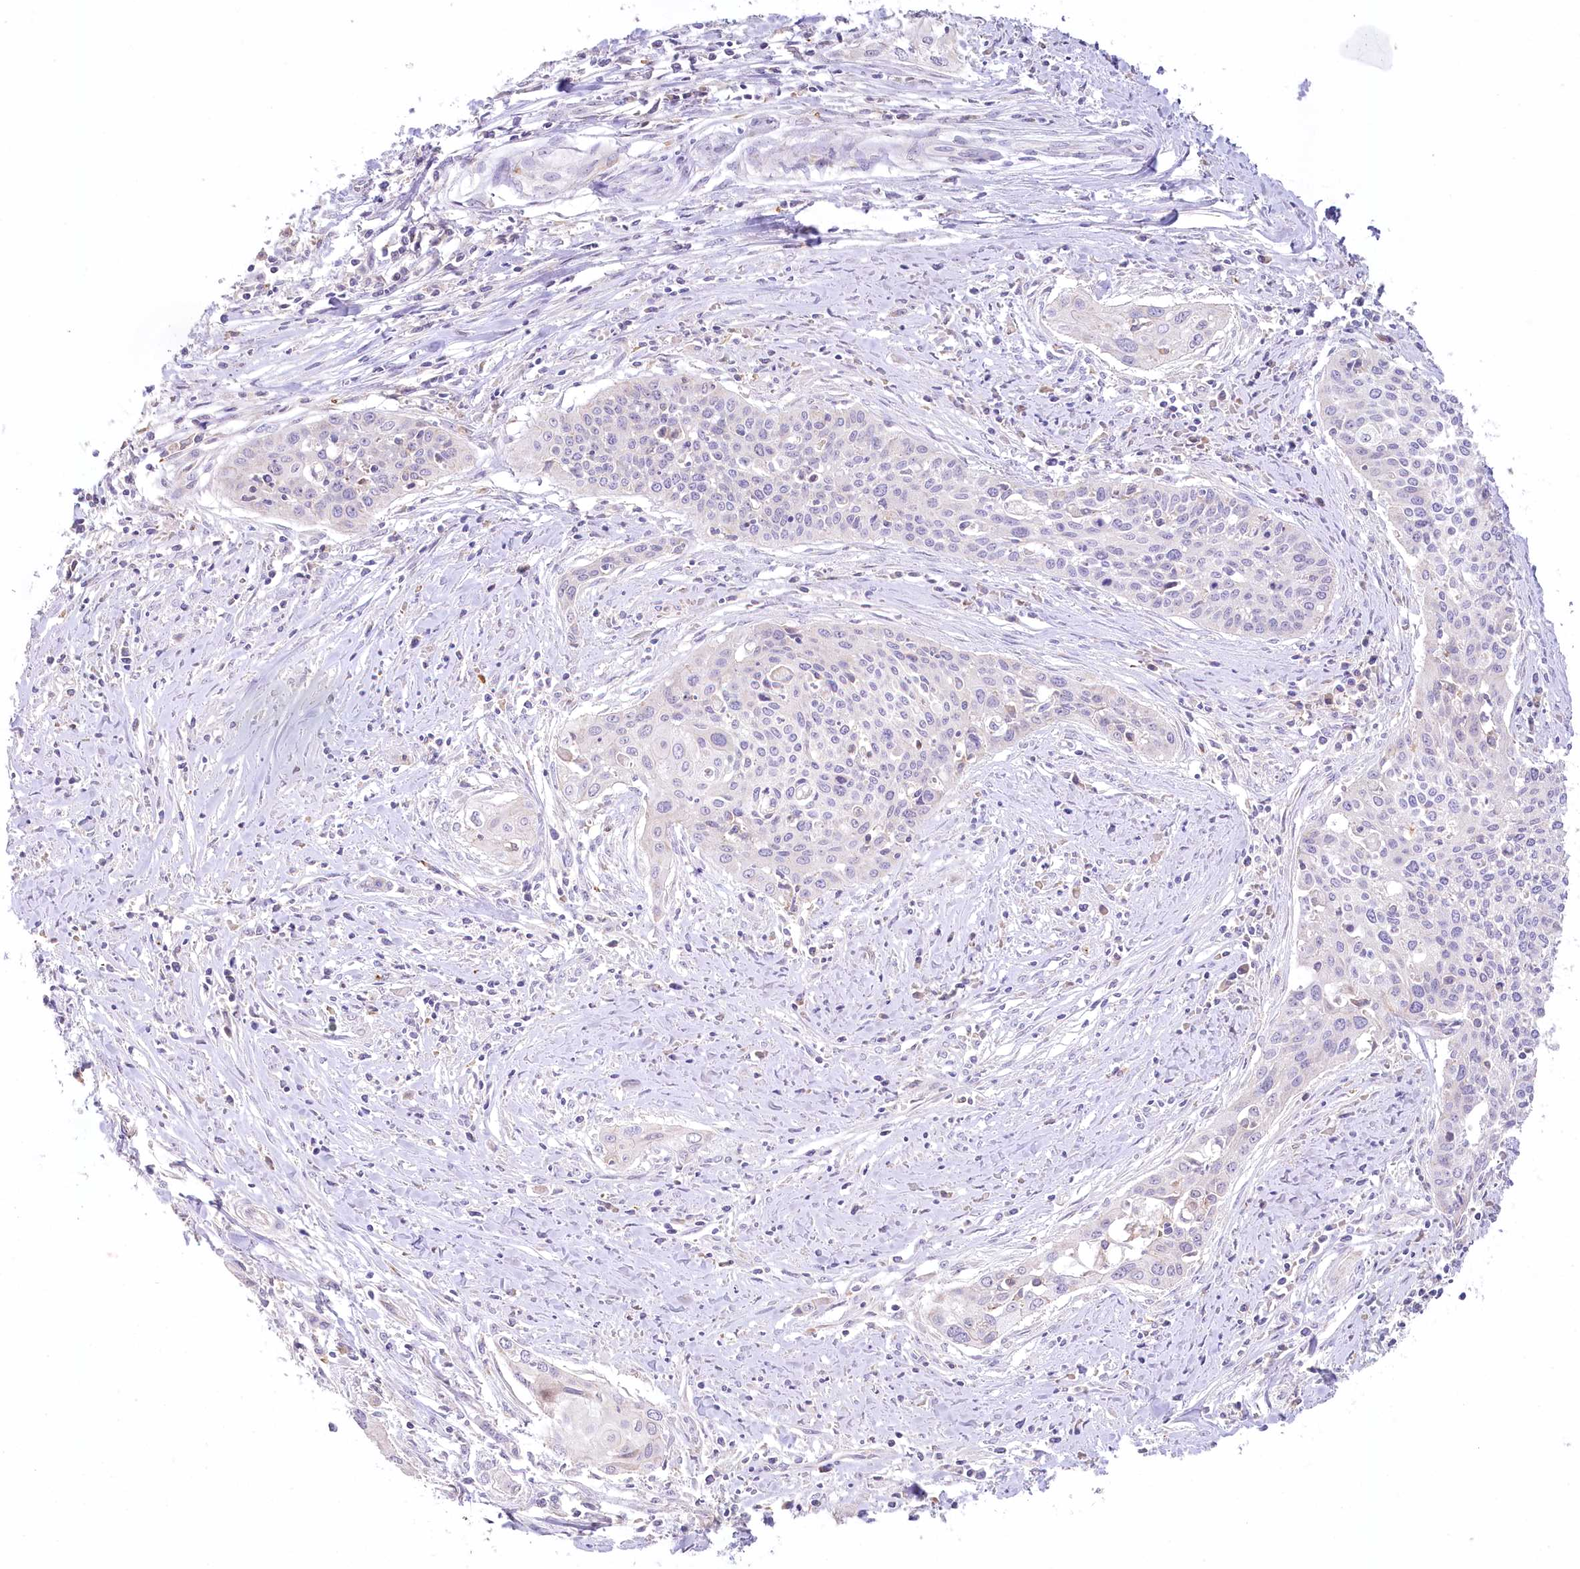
{"staining": {"intensity": "negative", "quantity": "none", "location": "none"}, "tissue": "cervical cancer", "cell_type": "Tumor cells", "image_type": "cancer", "snomed": [{"axis": "morphology", "description": "Squamous cell carcinoma, NOS"}, {"axis": "topography", "description": "Cervix"}], "caption": "An image of human cervical squamous cell carcinoma is negative for staining in tumor cells. (DAB immunohistochemistry (IHC) with hematoxylin counter stain).", "gene": "SLC6A11", "patient": {"sex": "female", "age": 34}}